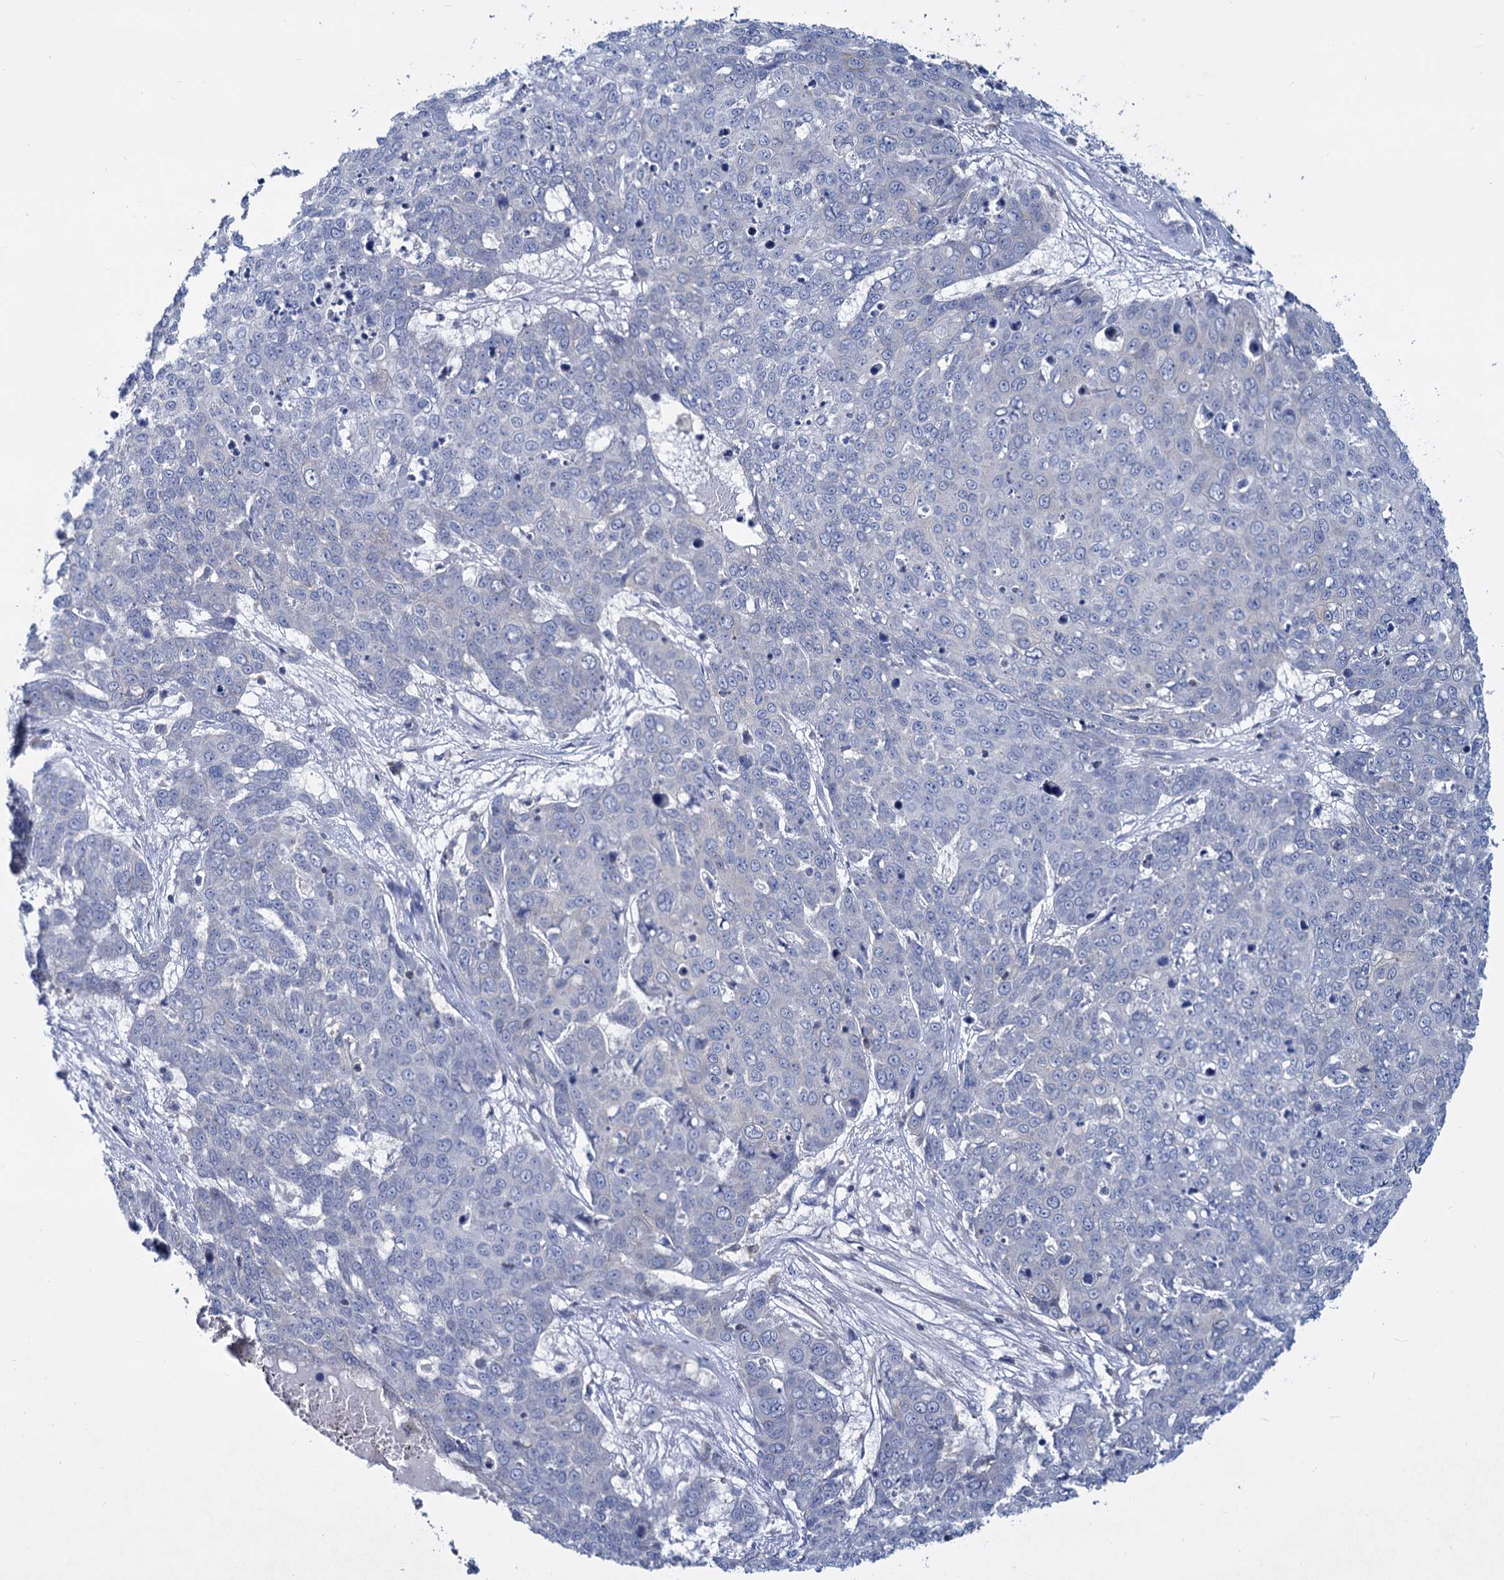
{"staining": {"intensity": "negative", "quantity": "none", "location": "none"}, "tissue": "skin cancer", "cell_type": "Tumor cells", "image_type": "cancer", "snomed": [{"axis": "morphology", "description": "Squamous cell carcinoma, NOS"}, {"axis": "topography", "description": "Skin"}], "caption": "An image of human skin cancer is negative for staining in tumor cells.", "gene": "LRCH4", "patient": {"sex": "male", "age": 71}}